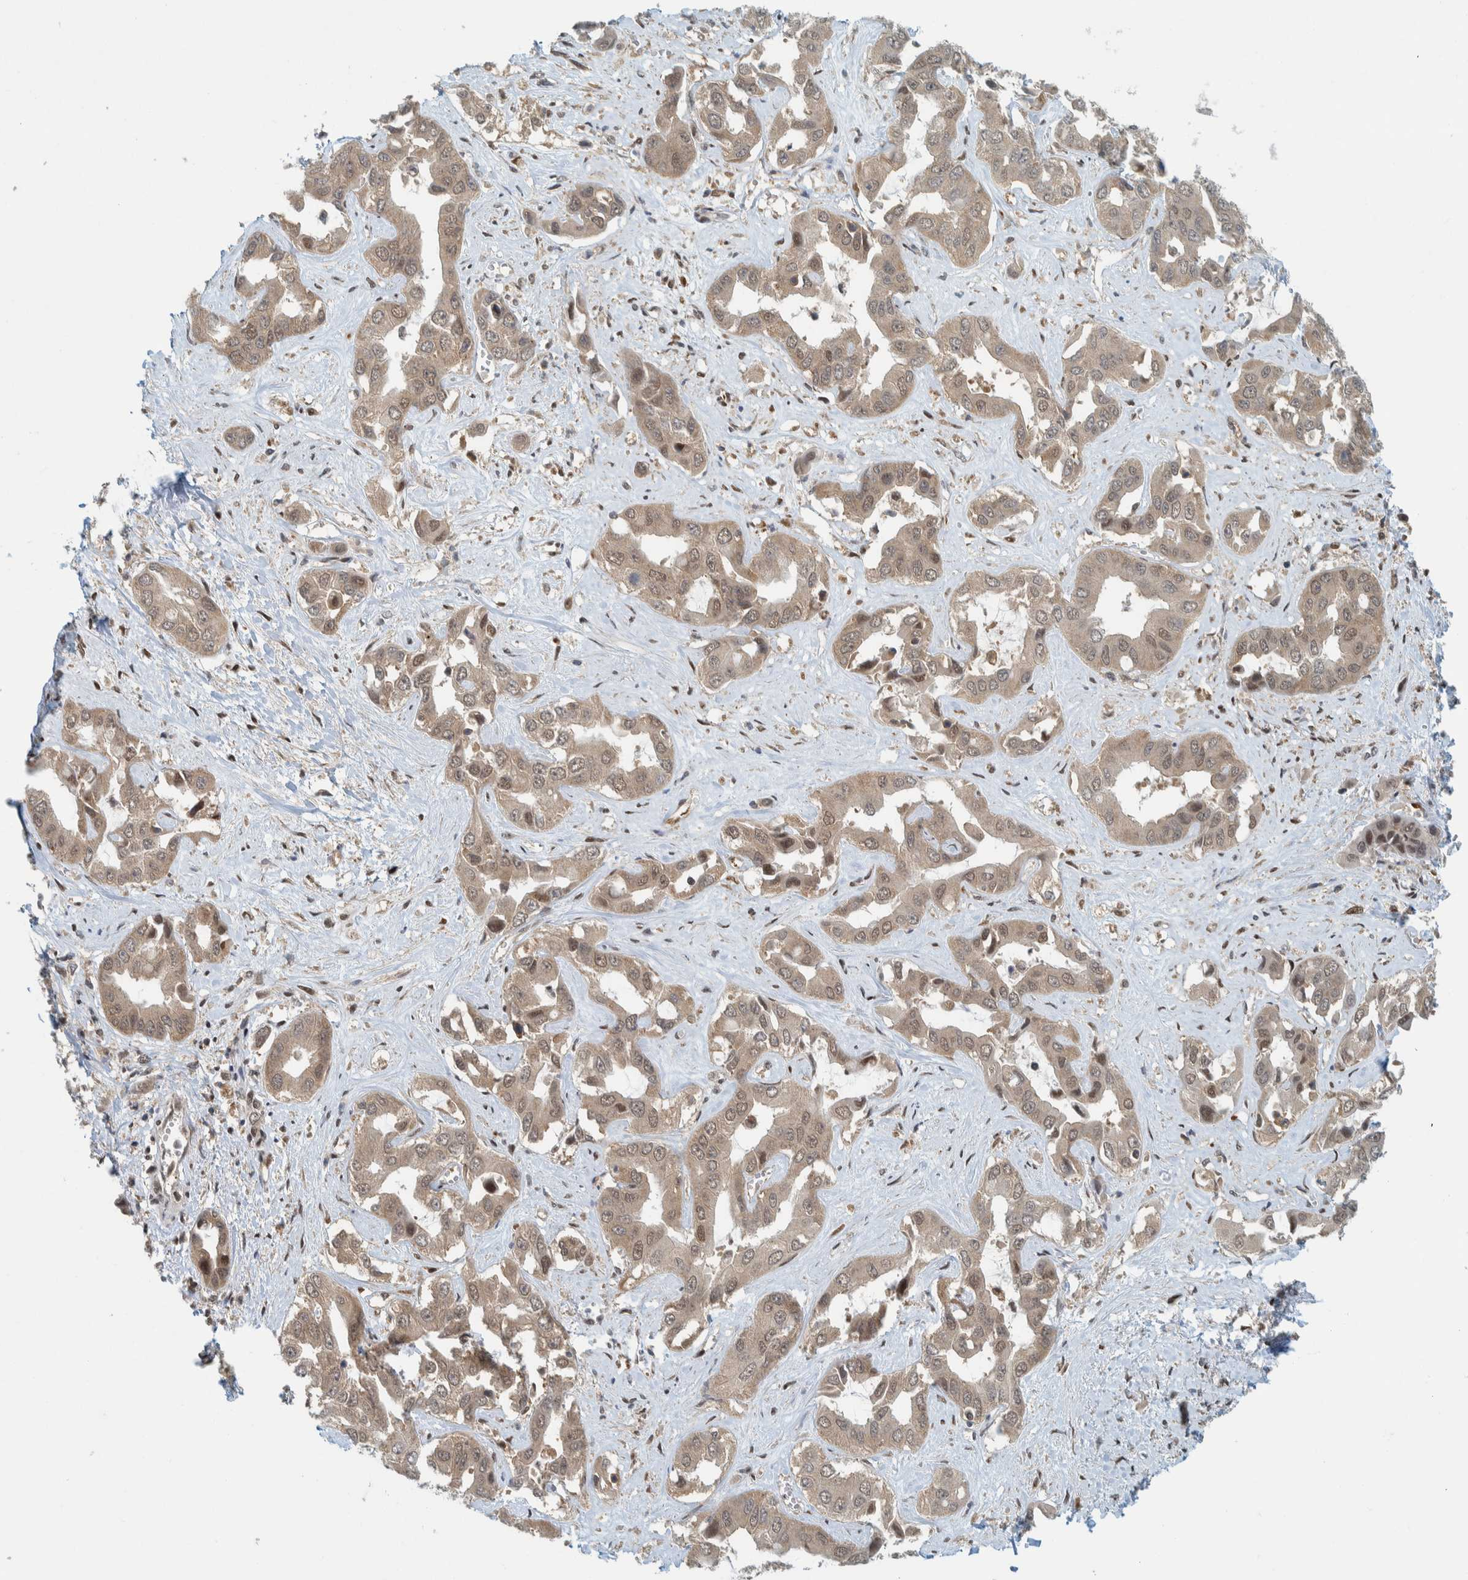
{"staining": {"intensity": "weak", "quantity": "<25%", "location": "cytoplasmic/membranous,nuclear"}, "tissue": "liver cancer", "cell_type": "Tumor cells", "image_type": "cancer", "snomed": [{"axis": "morphology", "description": "Cholangiocarcinoma"}, {"axis": "topography", "description": "Liver"}], "caption": "An image of human liver cholangiocarcinoma is negative for staining in tumor cells.", "gene": "COPS3", "patient": {"sex": "female", "age": 52}}